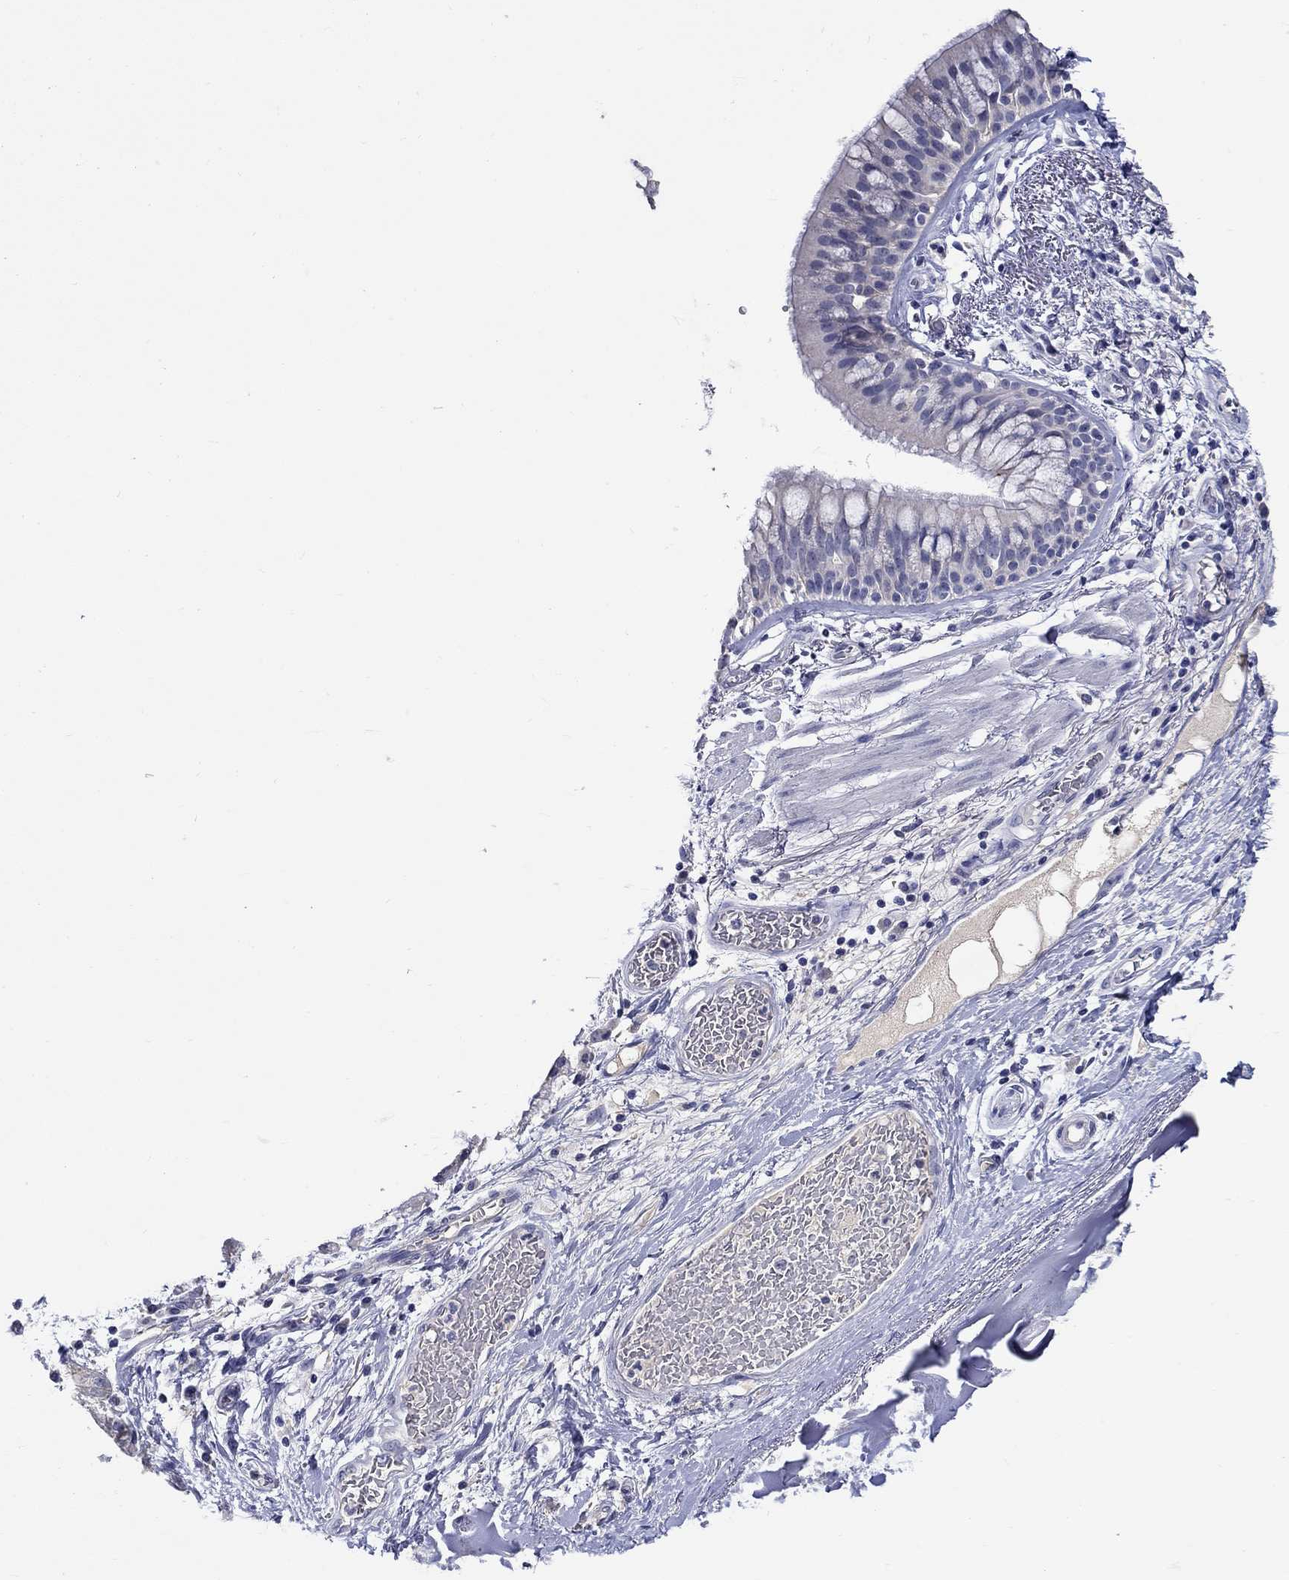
{"staining": {"intensity": "negative", "quantity": "none", "location": "none"}, "tissue": "bronchus", "cell_type": "Respiratory epithelial cells", "image_type": "normal", "snomed": [{"axis": "morphology", "description": "Normal tissue, NOS"}, {"axis": "topography", "description": "Bronchus"}, {"axis": "topography", "description": "Lung"}], "caption": "High power microscopy photomicrograph of an immunohistochemistry photomicrograph of benign bronchus, revealing no significant staining in respiratory epithelial cells.", "gene": "SLC30A3", "patient": {"sex": "female", "age": 57}}